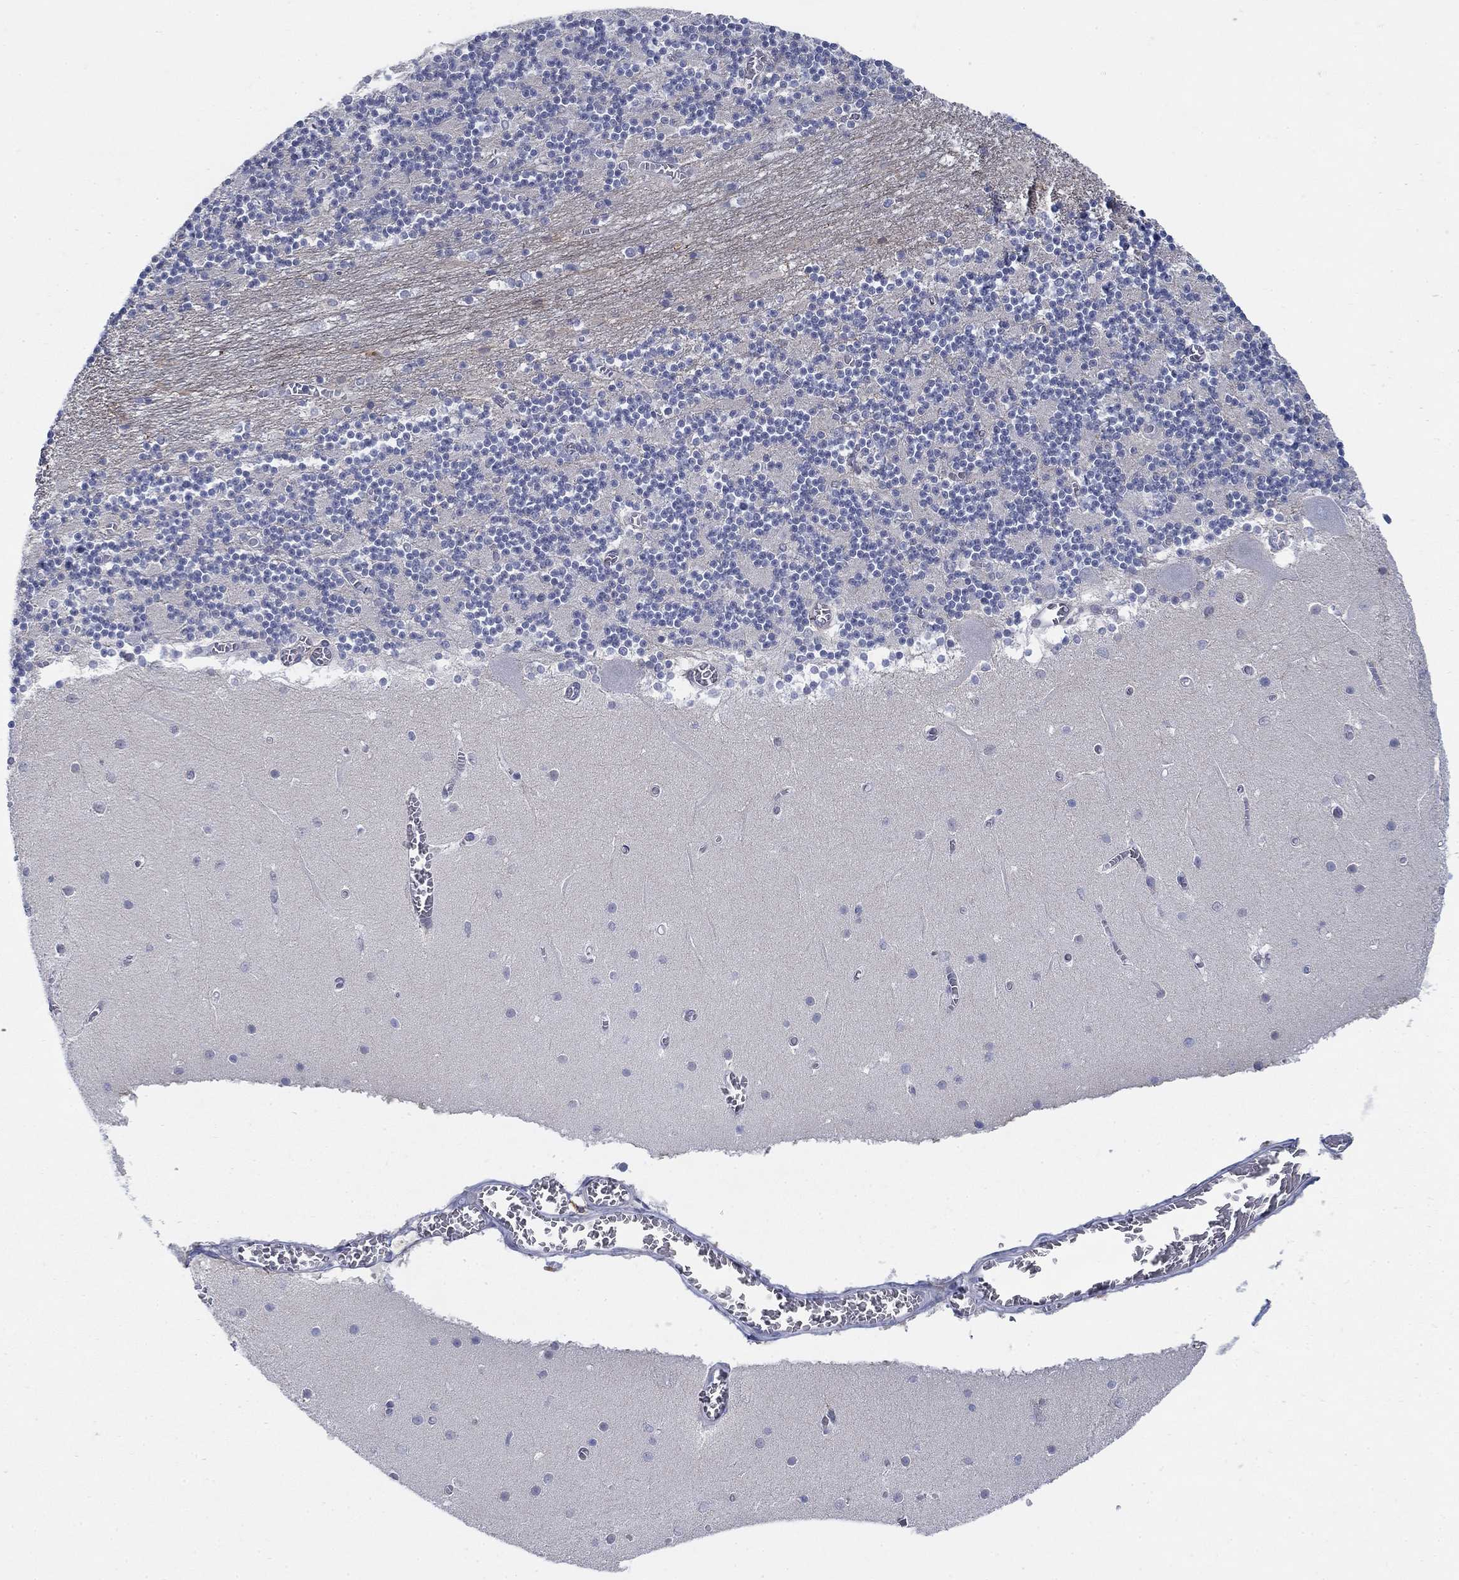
{"staining": {"intensity": "negative", "quantity": "none", "location": "none"}, "tissue": "cerebellum", "cell_type": "Cells in granular layer", "image_type": "normal", "snomed": [{"axis": "morphology", "description": "Normal tissue, NOS"}, {"axis": "topography", "description": "Cerebellum"}], "caption": "This is an immunohistochemistry image of unremarkable human cerebellum. There is no expression in cells in granular layer.", "gene": "MYO3A", "patient": {"sex": "female", "age": 28}}